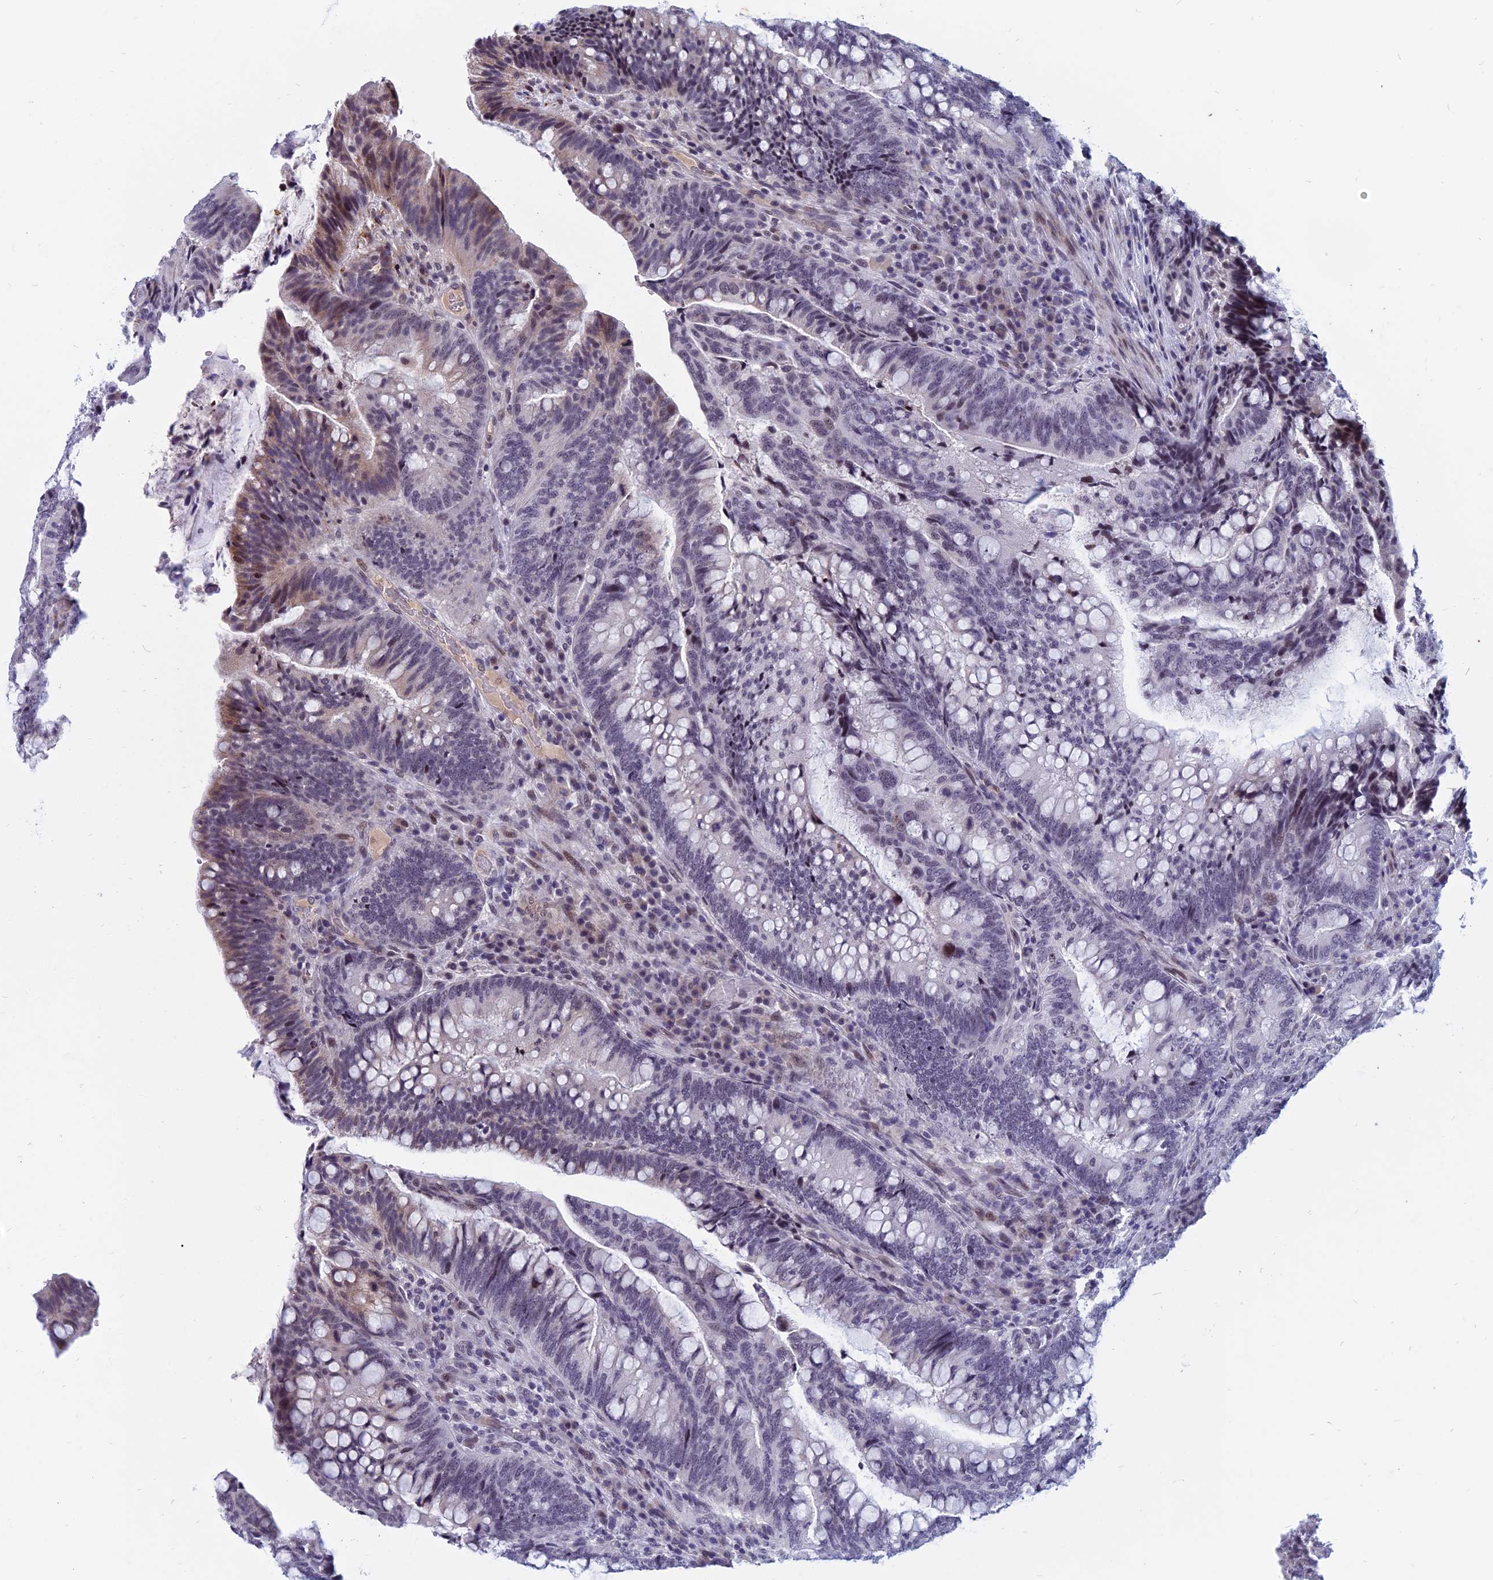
{"staining": {"intensity": "weak", "quantity": "<25%", "location": "cytoplasmic/membranous,nuclear"}, "tissue": "colorectal cancer", "cell_type": "Tumor cells", "image_type": "cancer", "snomed": [{"axis": "morphology", "description": "Adenocarcinoma, NOS"}, {"axis": "topography", "description": "Colon"}], "caption": "This is a histopathology image of immunohistochemistry staining of colorectal adenocarcinoma, which shows no expression in tumor cells.", "gene": "CDC7", "patient": {"sex": "female", "age": 66}}